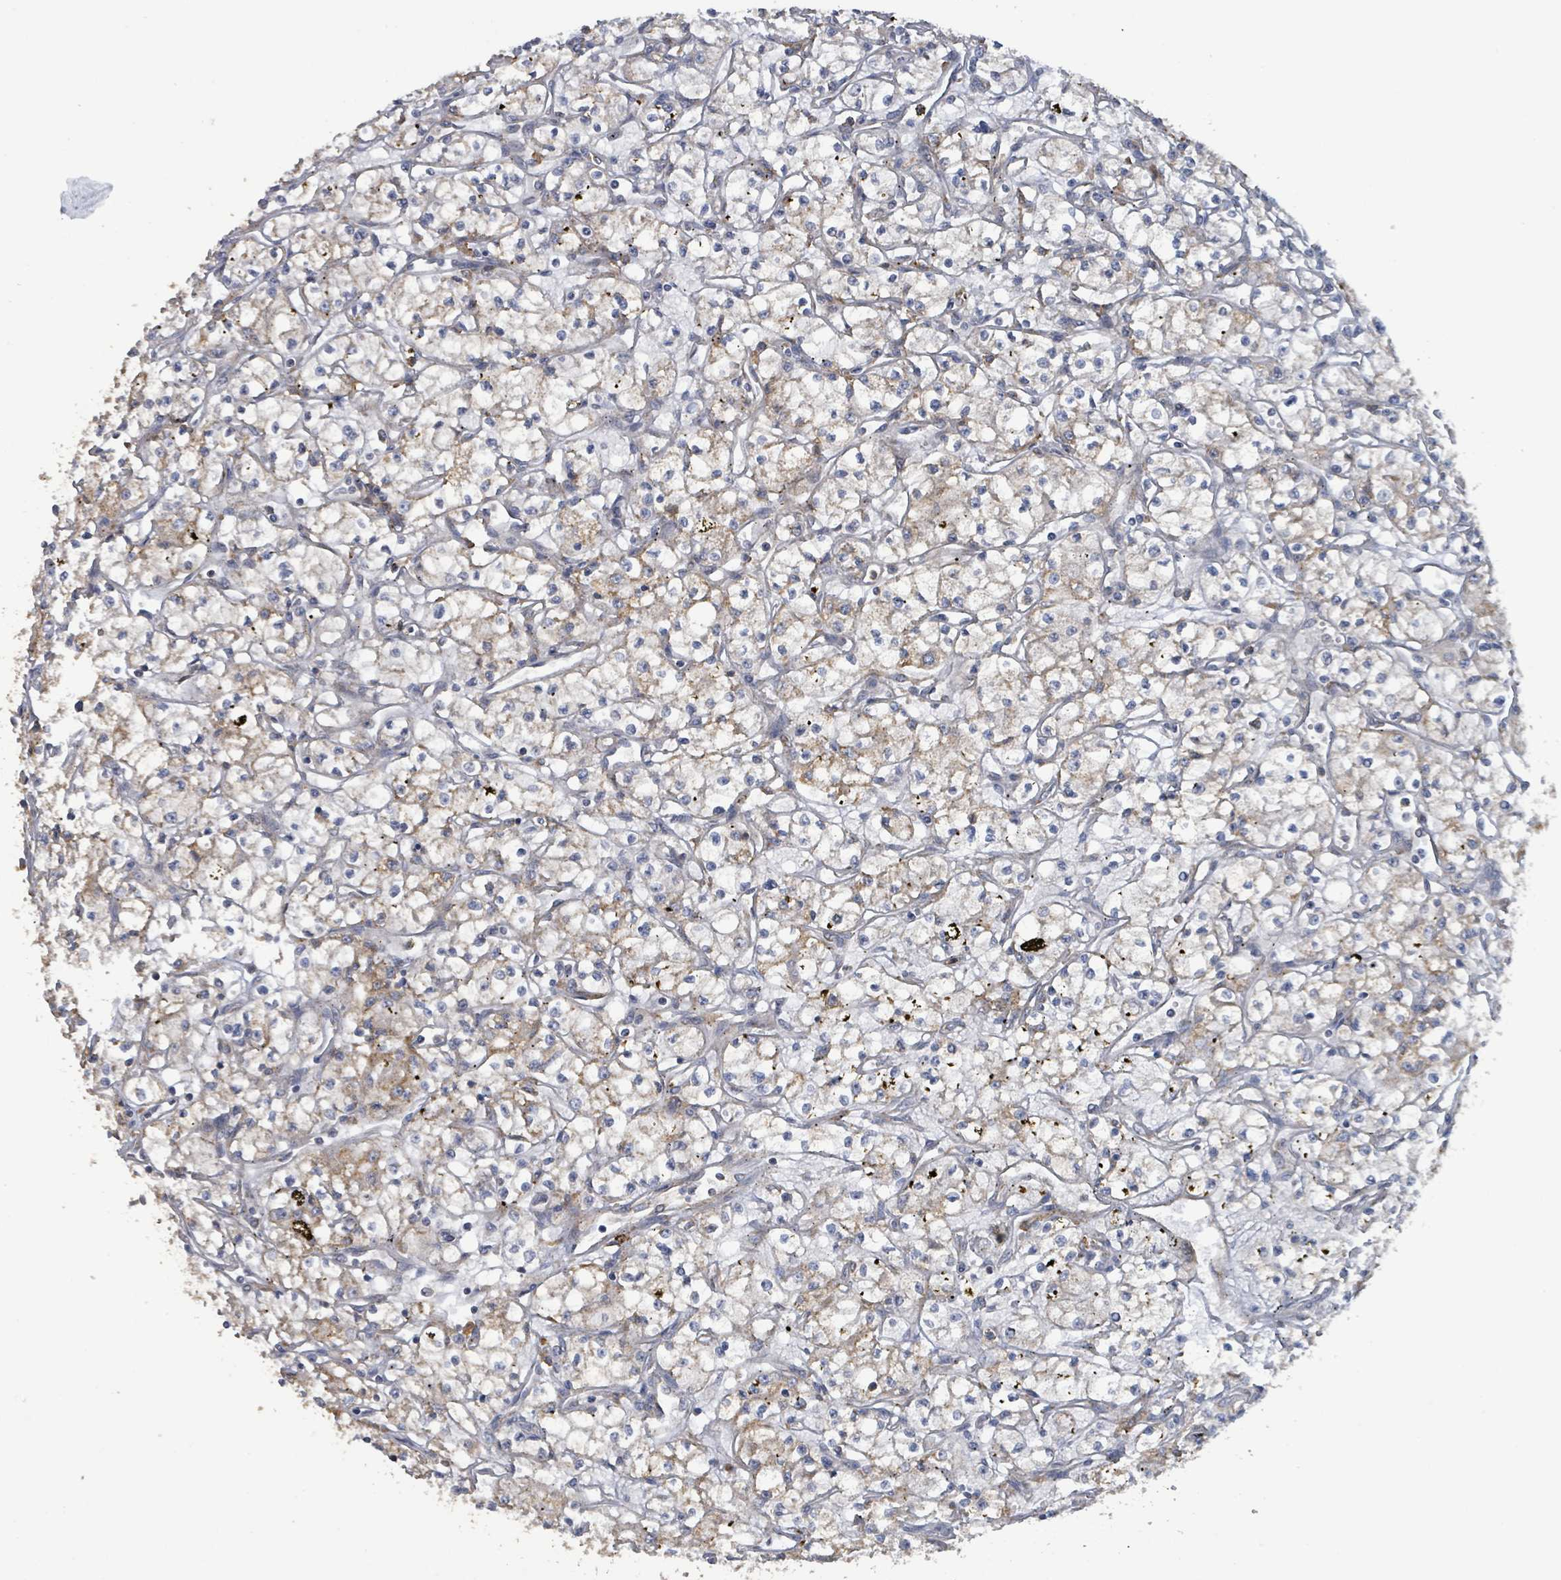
{"staining": {"intensity": "moderate", "quantity": "<25%", "location": "cytoplasmic/membranous"}, "tissue": "renal cancer", "cell_type": "Tumor cells", "image_type": "cancer", "snomed": [{"axis": "morphology", "description": "Adenocarcinoma, NOS"}, {"axis": "topography", "description": "Kidney"}], "caption": "Immunohistochemistry (IHC) of human renal cancer shows low levels of moderate cytoplasmic/membranous positivity in about <25% of tumor cells.", "gene": "PLAAT1", "patient": {"sex": "male", "age": 59}}